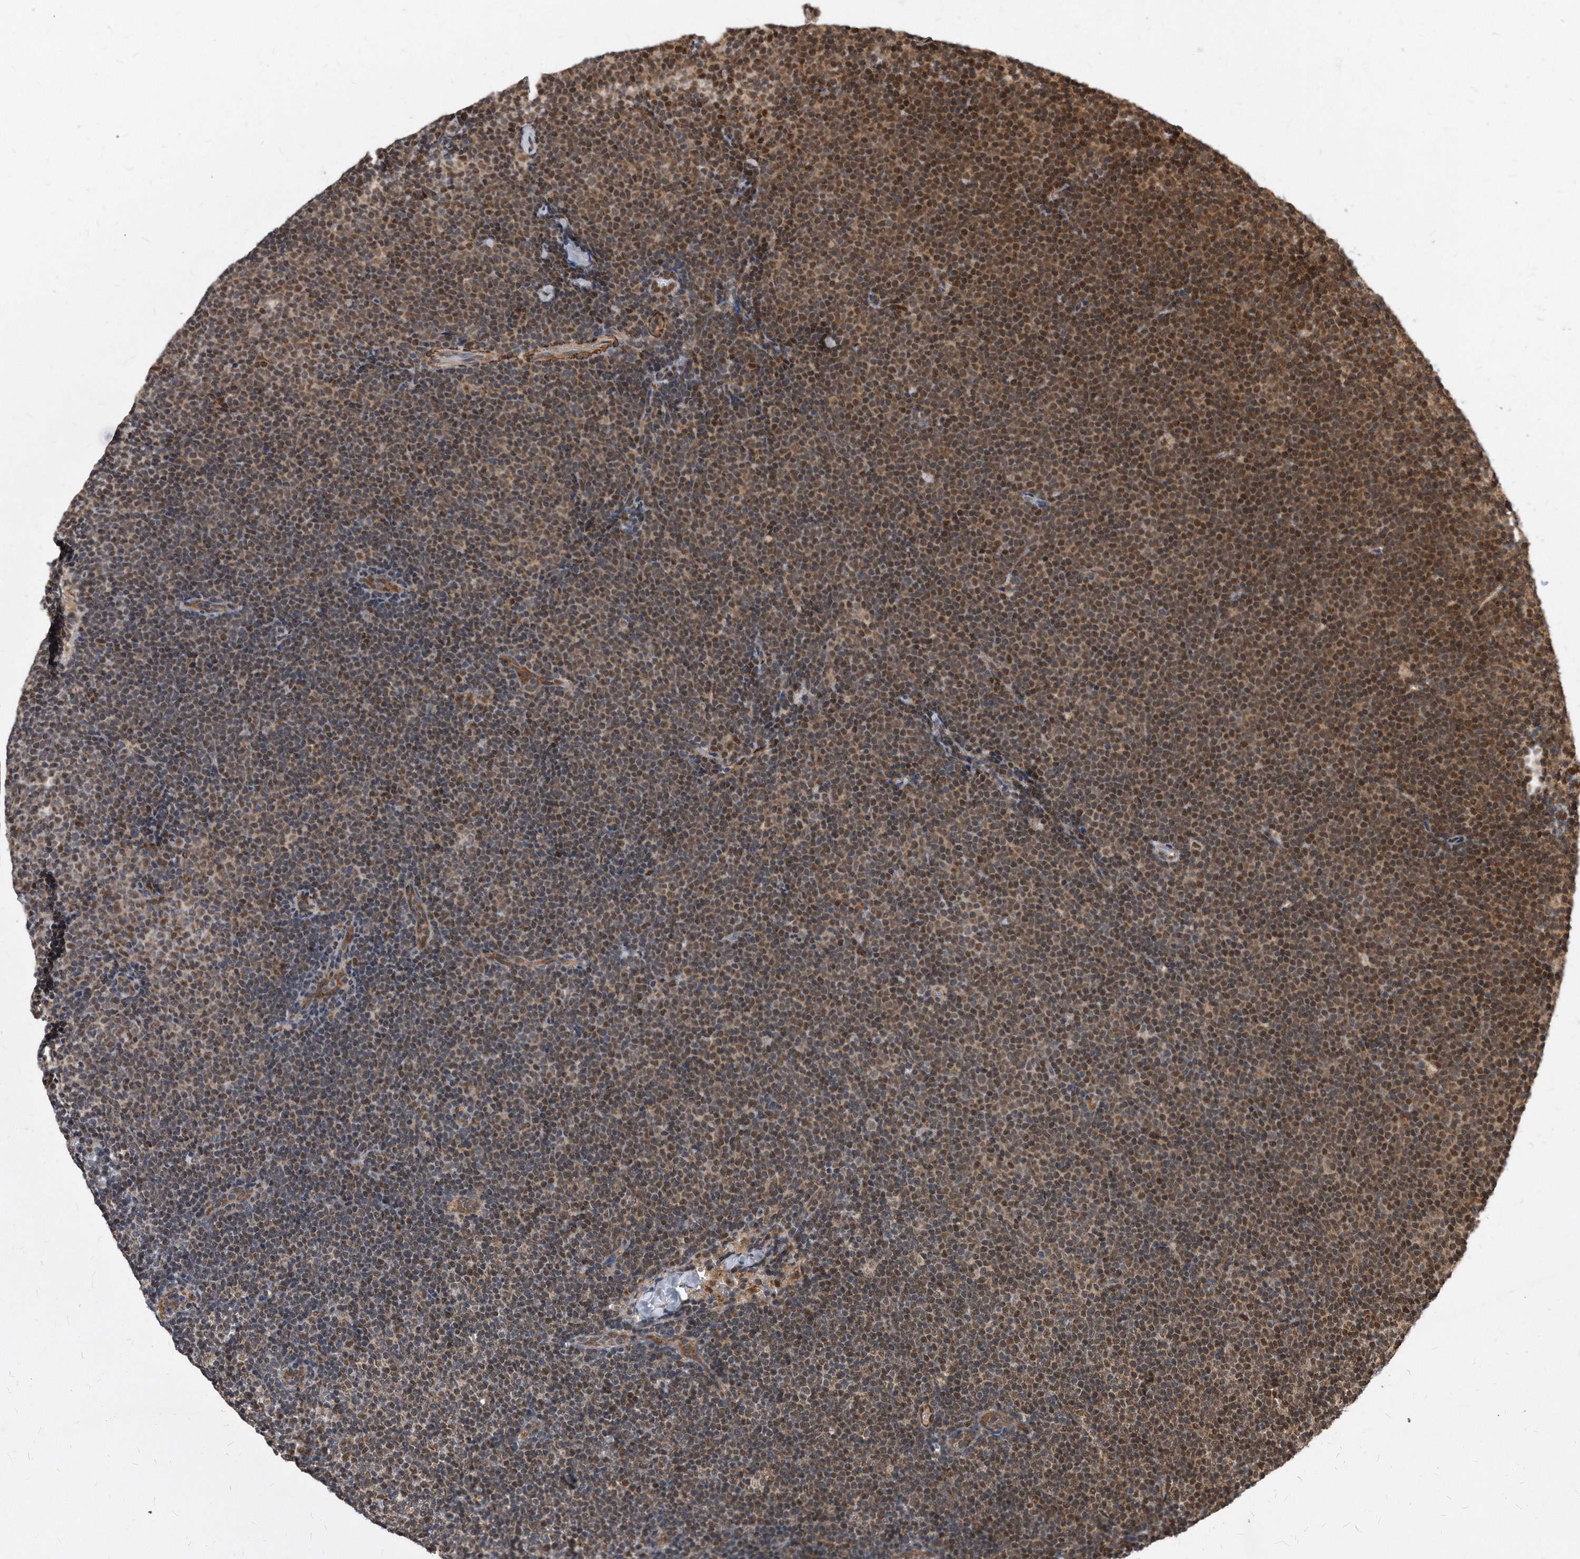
{"staining": {"intensity": "moderate", "quantity": "25%-75%", "location": "cytoplasmic/membranous,nuclear"}, "tissue": "lymphoma", "cell_type": "Tumor cells", "image_type": "cancer", "snomed": [{"axis": "morphology", "description": "Malignant lymphoma, non-Hodgkin's type, Low grade"}, {"axis": "topography", "description": "Lymph node"}], "caption": "Lymphoma tissue demonstrates moderate cytoplasmic/membranous and nuclear positivity in approximately 25%-75% of tumor cells, visualized by immunohistochemistry.", "gene": "DUSP22", "patient": {"sex": "female", "age": 53}}